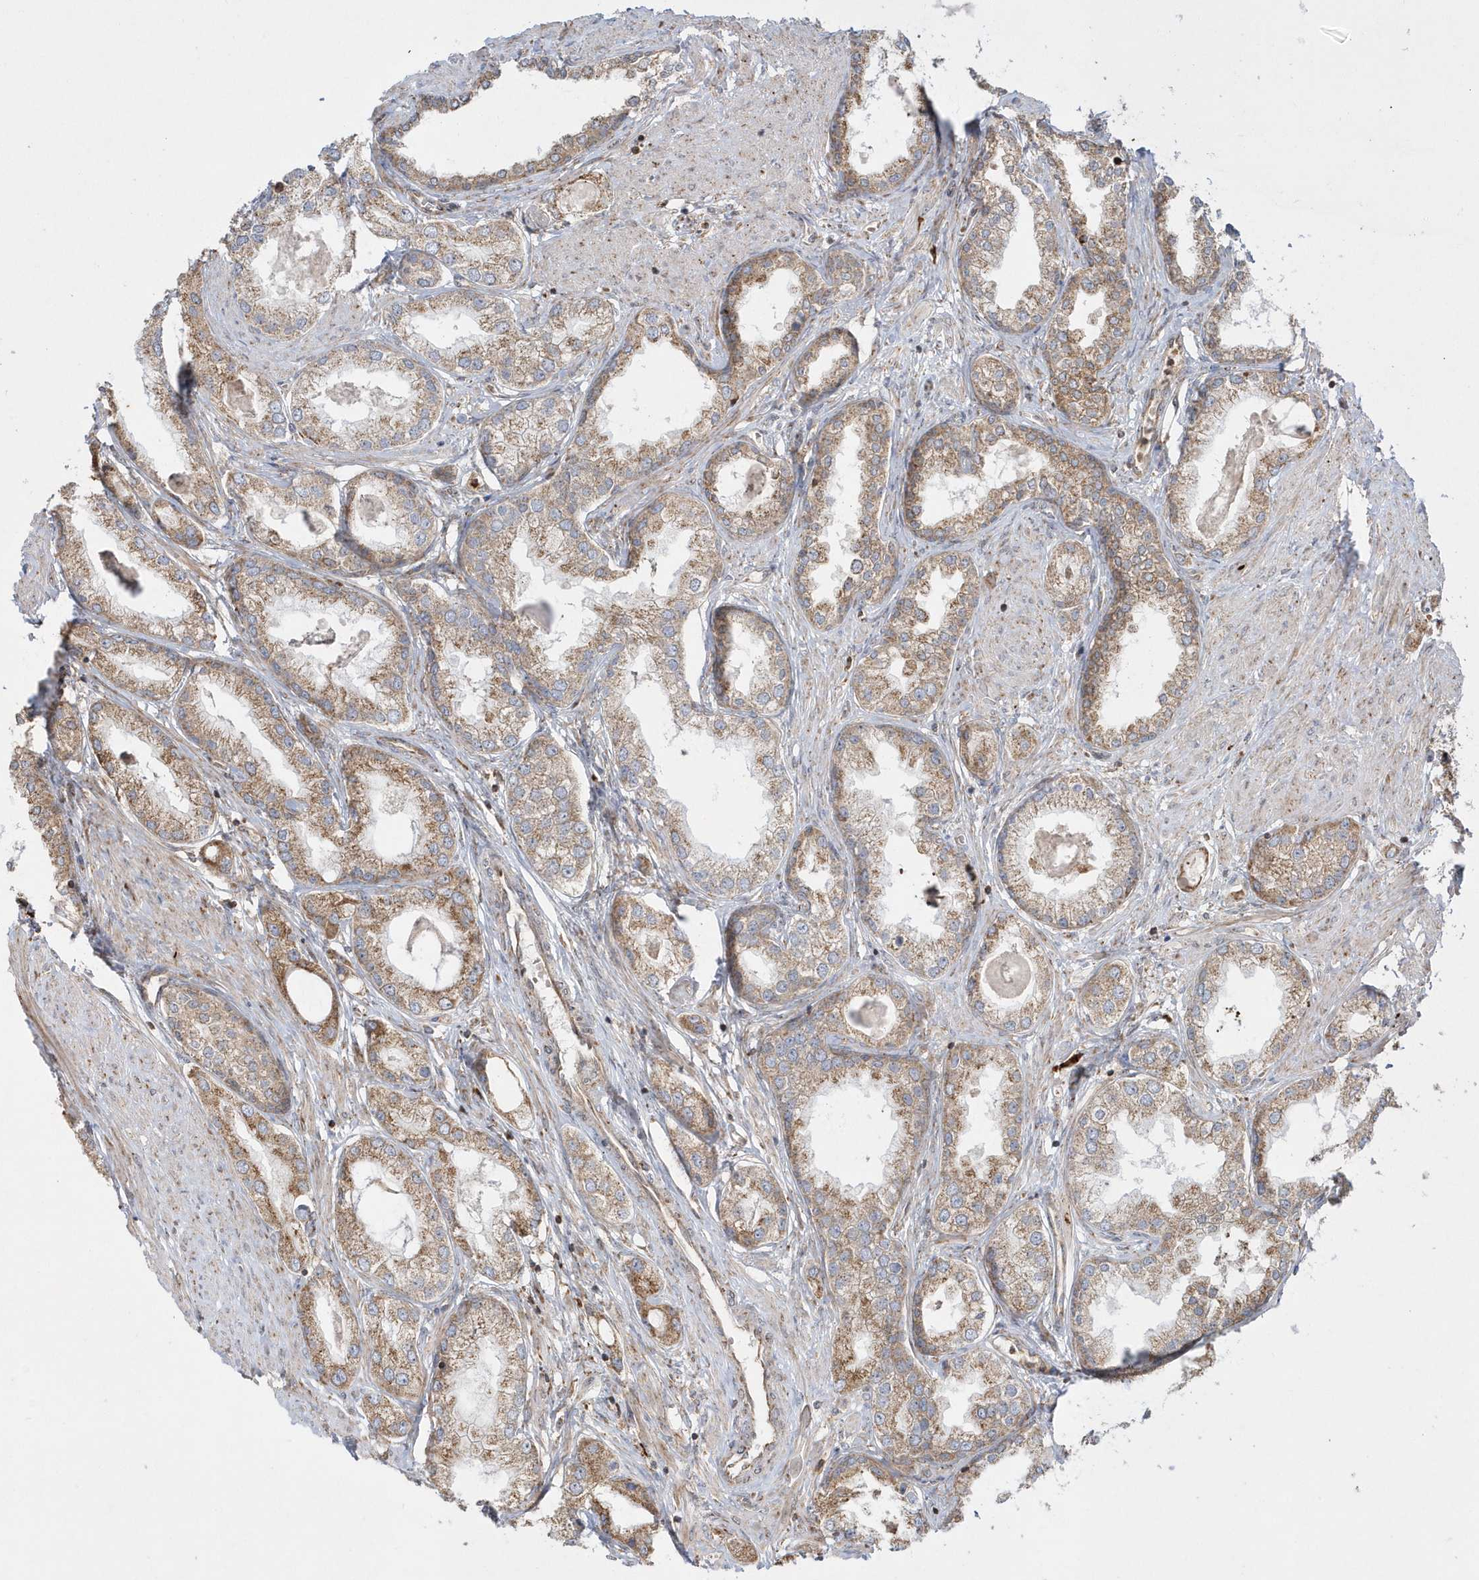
{"staining": {"intensity": "moderate", "quantity": ">75%", "location": "cytoplasmic/membranous"}, "tissue": "prostate cancer", "cell_type": "Tumor cells", "image_type": "cancer", "snomed": [{"axis": "morphology", "description": "Adenocarcinoma, Low grade"}, {"axis": "topography", "description": "Prostate"}], "caption": "Moderate cytoplasmic/membranous protein staining is appreciated in approximately >75% of tumor cells in adenocarcinoma (low-grade) (prostate). (Brightfield microscopy of DAB IHC at high magnification).", "gene": "SH3BP2", "patient": {"sex": "male", "age": 63}}